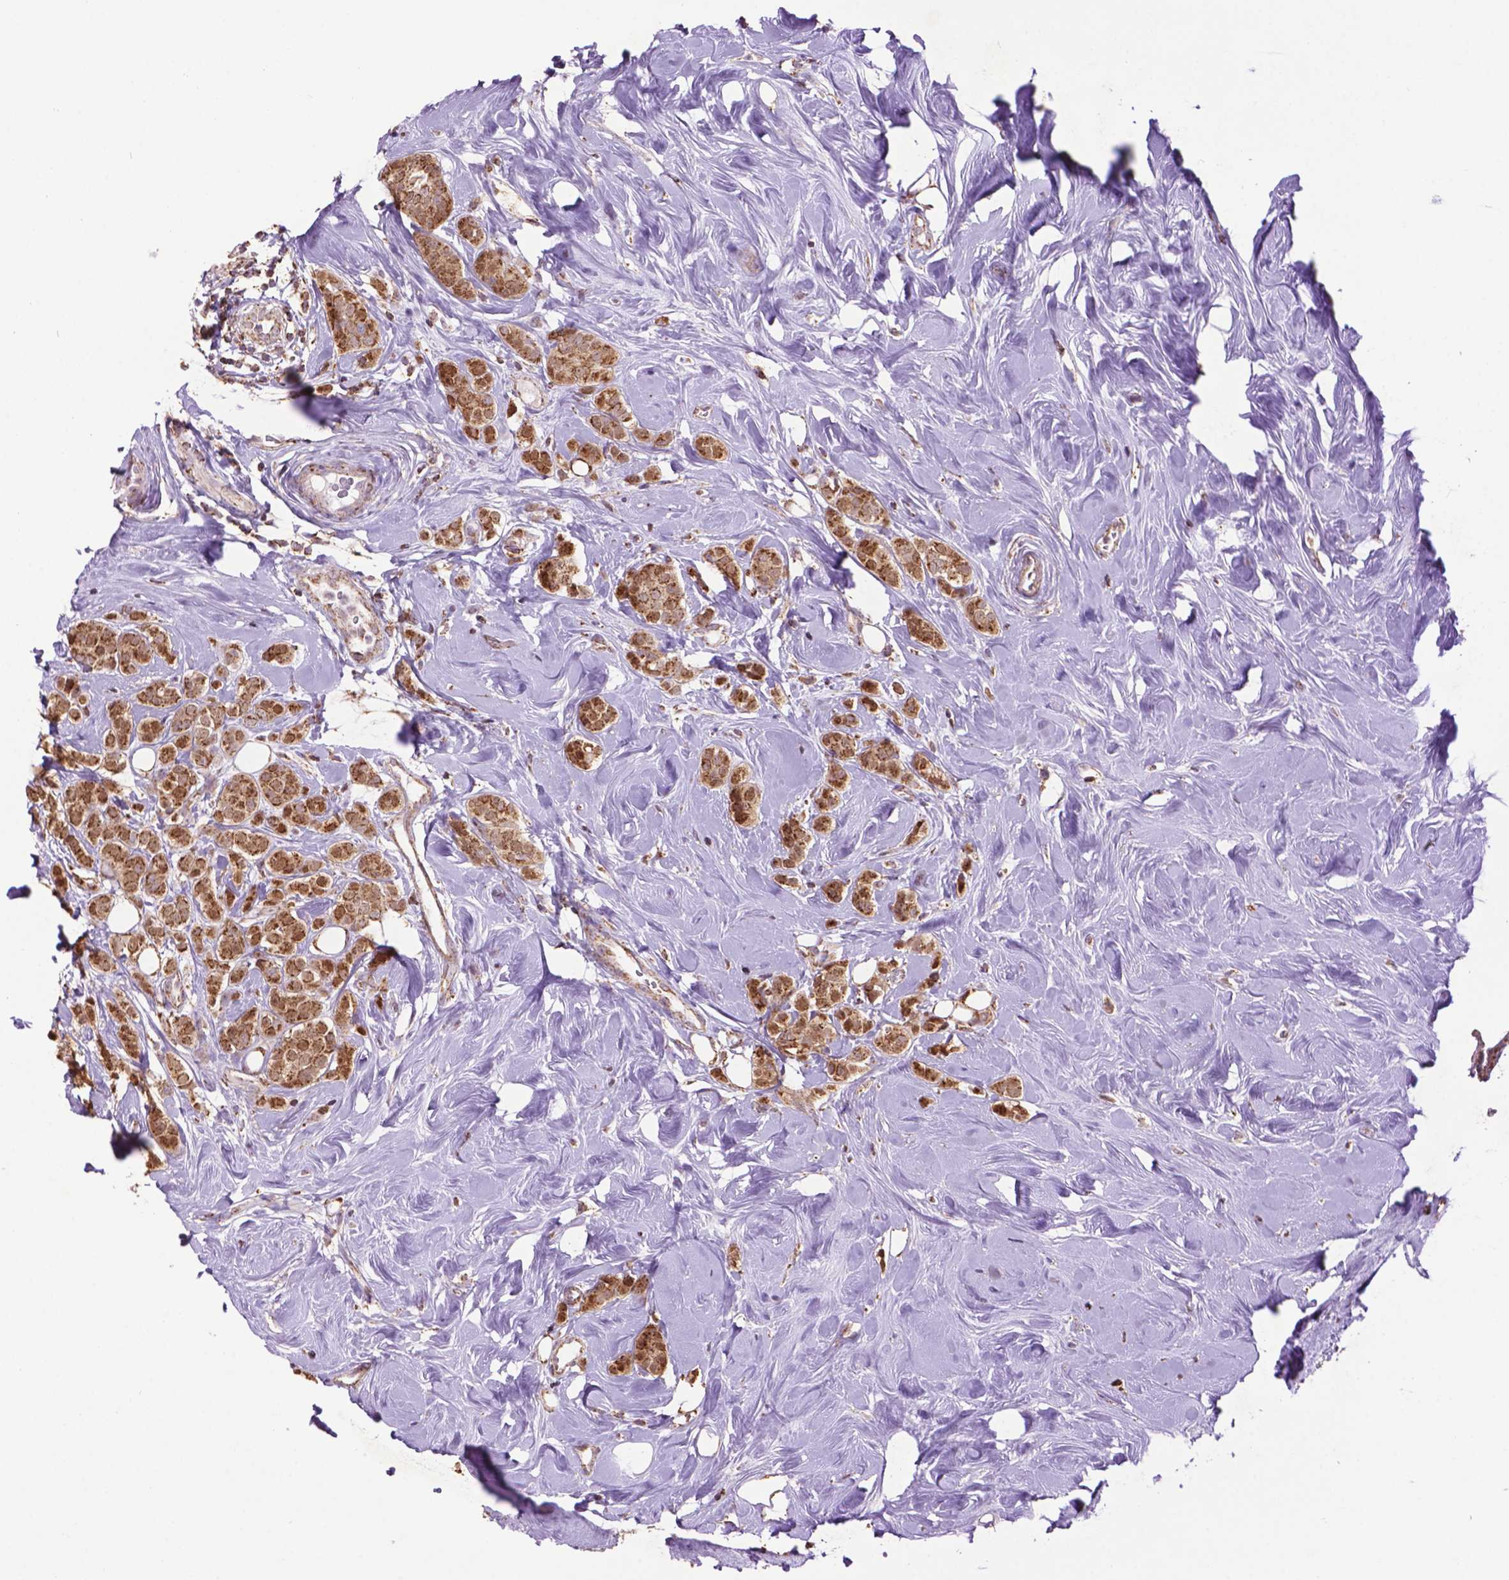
{"staining": {"intensity": "strong", "quantity": ">75%", "location": "cytoplasmic/membranous"}, "tissue": "breast cancer", "cell_type": "Tumor cells", "image_type": "cancer", "snomed": [{"axis": "morphology", "description": "Lobular carcinoma"}, {"axis": "topography", "description": "Breast"}], "caption": "Human breast cancer (lobular carcinoma) stained with a protein marker shows strong staining in tumor cells.", "gene": "PYCR3", "patient": {"sex": "female", "age": 49}}